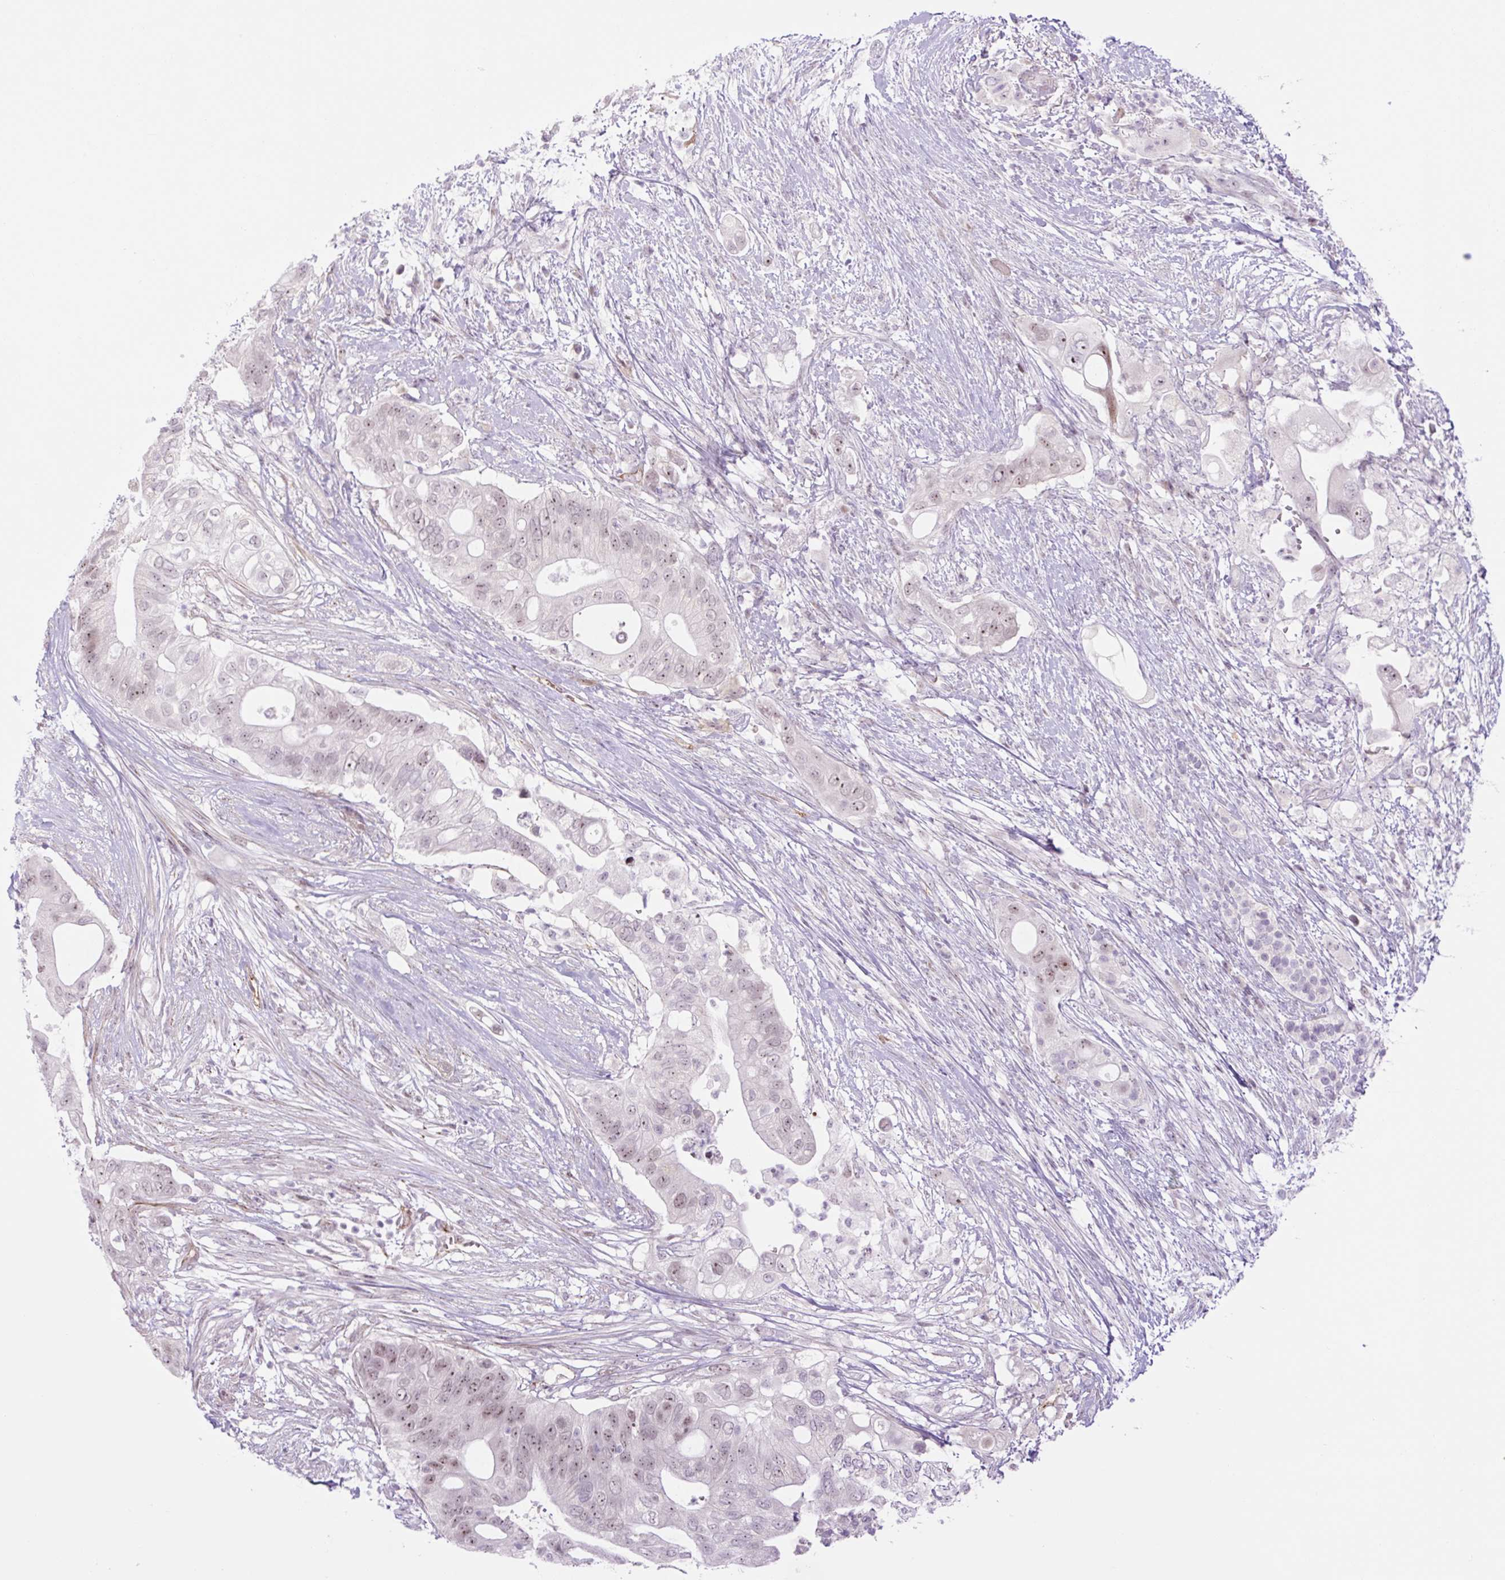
{"staining": {"intensity": "weak", "quantity": "25%-75%", "location": "nuclear"}, "tissue": "pancreatic cancer", "cell_type": "Tumor cells", "image_type": "cancer", "snomed": [{"axis": "morphology", "description": "Adenocarcinoma, NOS"}, {"axis": "topography", "description": "Pancreas"}], "caption": "The histopathology image exhibits a brown stain indicating the presence of a protein in the nuclear of tumor cells in adenocarcinoma (pancreatic). Using DAB (3,3'-diaminobenzidine) (brown) and hematoxylin (blue) stains, captured at high magnification using brightfield microscopy.", "gene": "ZNF417", "patient": {"sex": "female", "age": 72}}